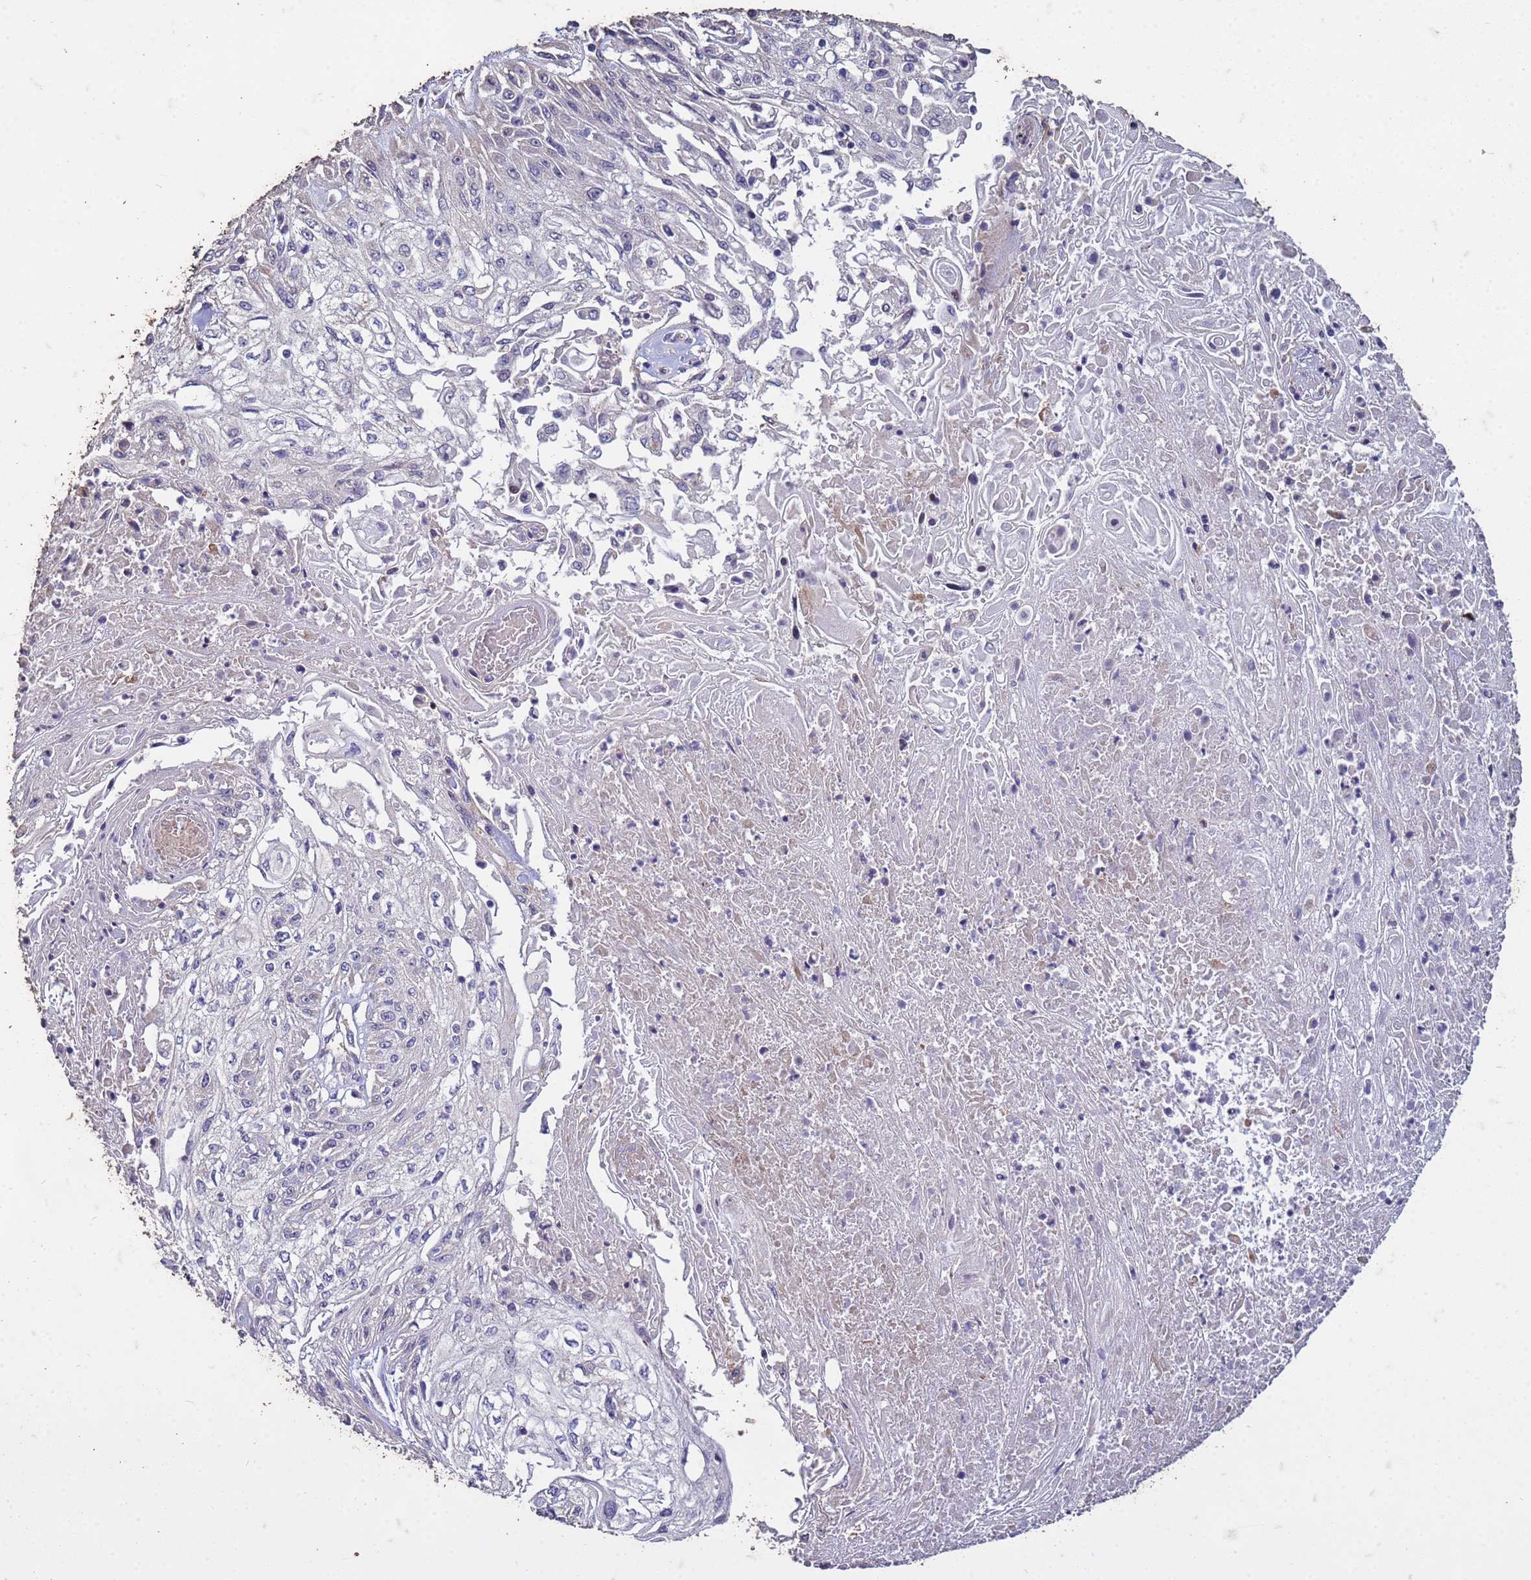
{"staining": {"intensity": "negative", "quantity": "none", "location": "none"}, "tissue": "skin cancer", "cell_type": "Tumor cells", "image_type": "cancer", "snomed": [{"axis": "morphology", "description": "Squamous cell carcinoma, NOS"}, {"axis": "morphology", "description": "Squamous cell carcinoma, metastatic, NOS"}, {"axis": "topography", "description": "Skin"}, {"axis": "topography", "description": "Lymph node"}], "caption": "An immunohistochemistry (IHC) photomicrograph of squamous cell carcinoma (skin) is shown. There is no staining in tumor cells of squamous cell carcinoma (skin).", "gene": "FAM184B", "patient": {"sex": "male", "age": 75}}